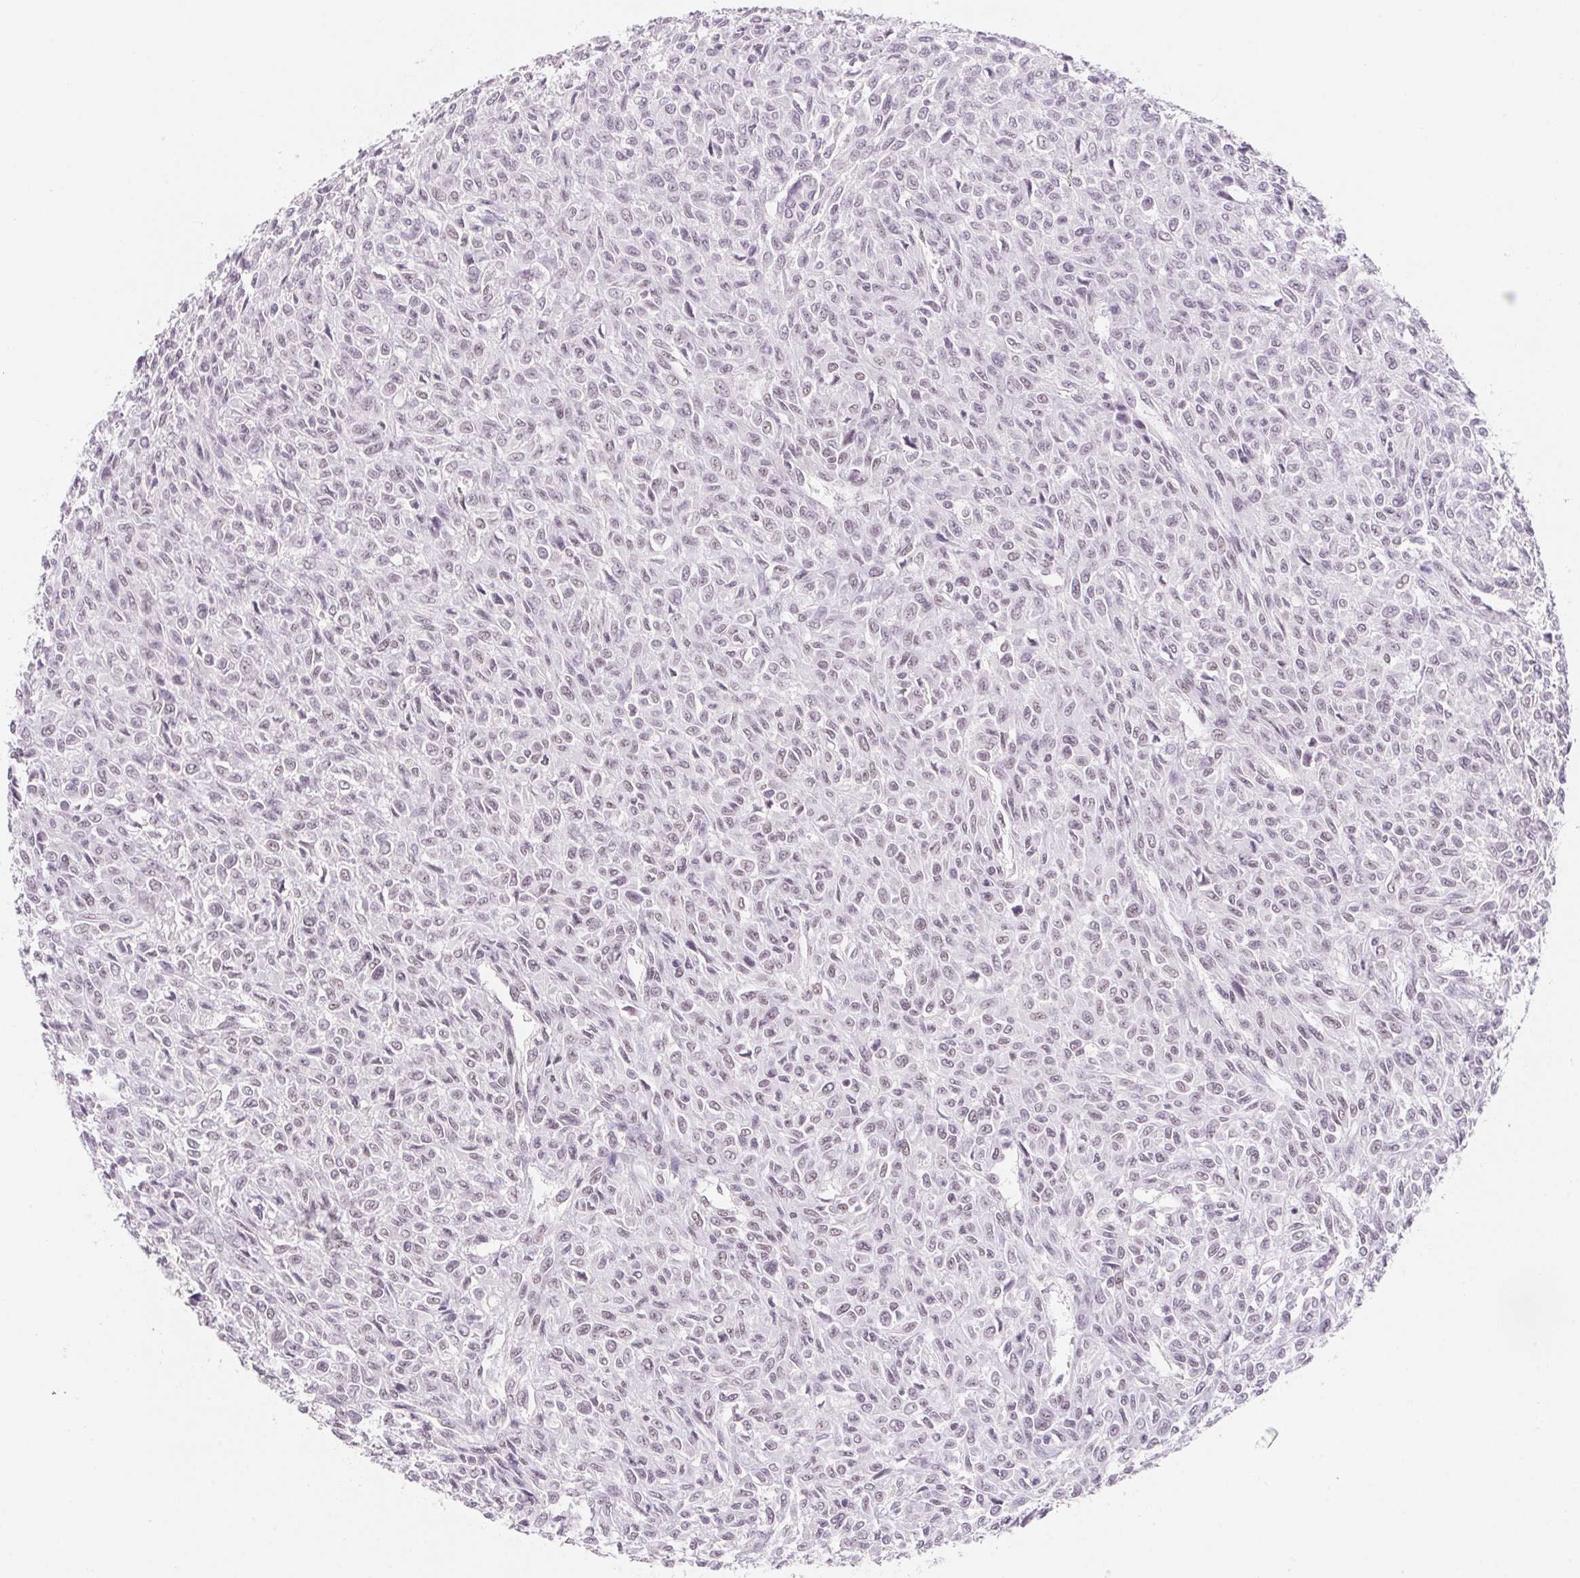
{"staining": {"intensity": "weak", "quantity": "25%-75%", "location": "nuclear"}, "tissue": "renal cancer", "cell_type": "Tumor cells", "image_type": "cancer", "snomed": [{"axis": "morphology", "description": "Adenocarcinoma, NOS"}, {"axis": "topography", "description": "Kidney"}], "caption": "IHC histopathology image of renal cancer stained for a protein (brown), which reveals low levels of weak nuclear expression in approximately 25%-75% of tumor cells.", "gene": "ZIC4", "patient": {"sex": "male", "age": 58}}